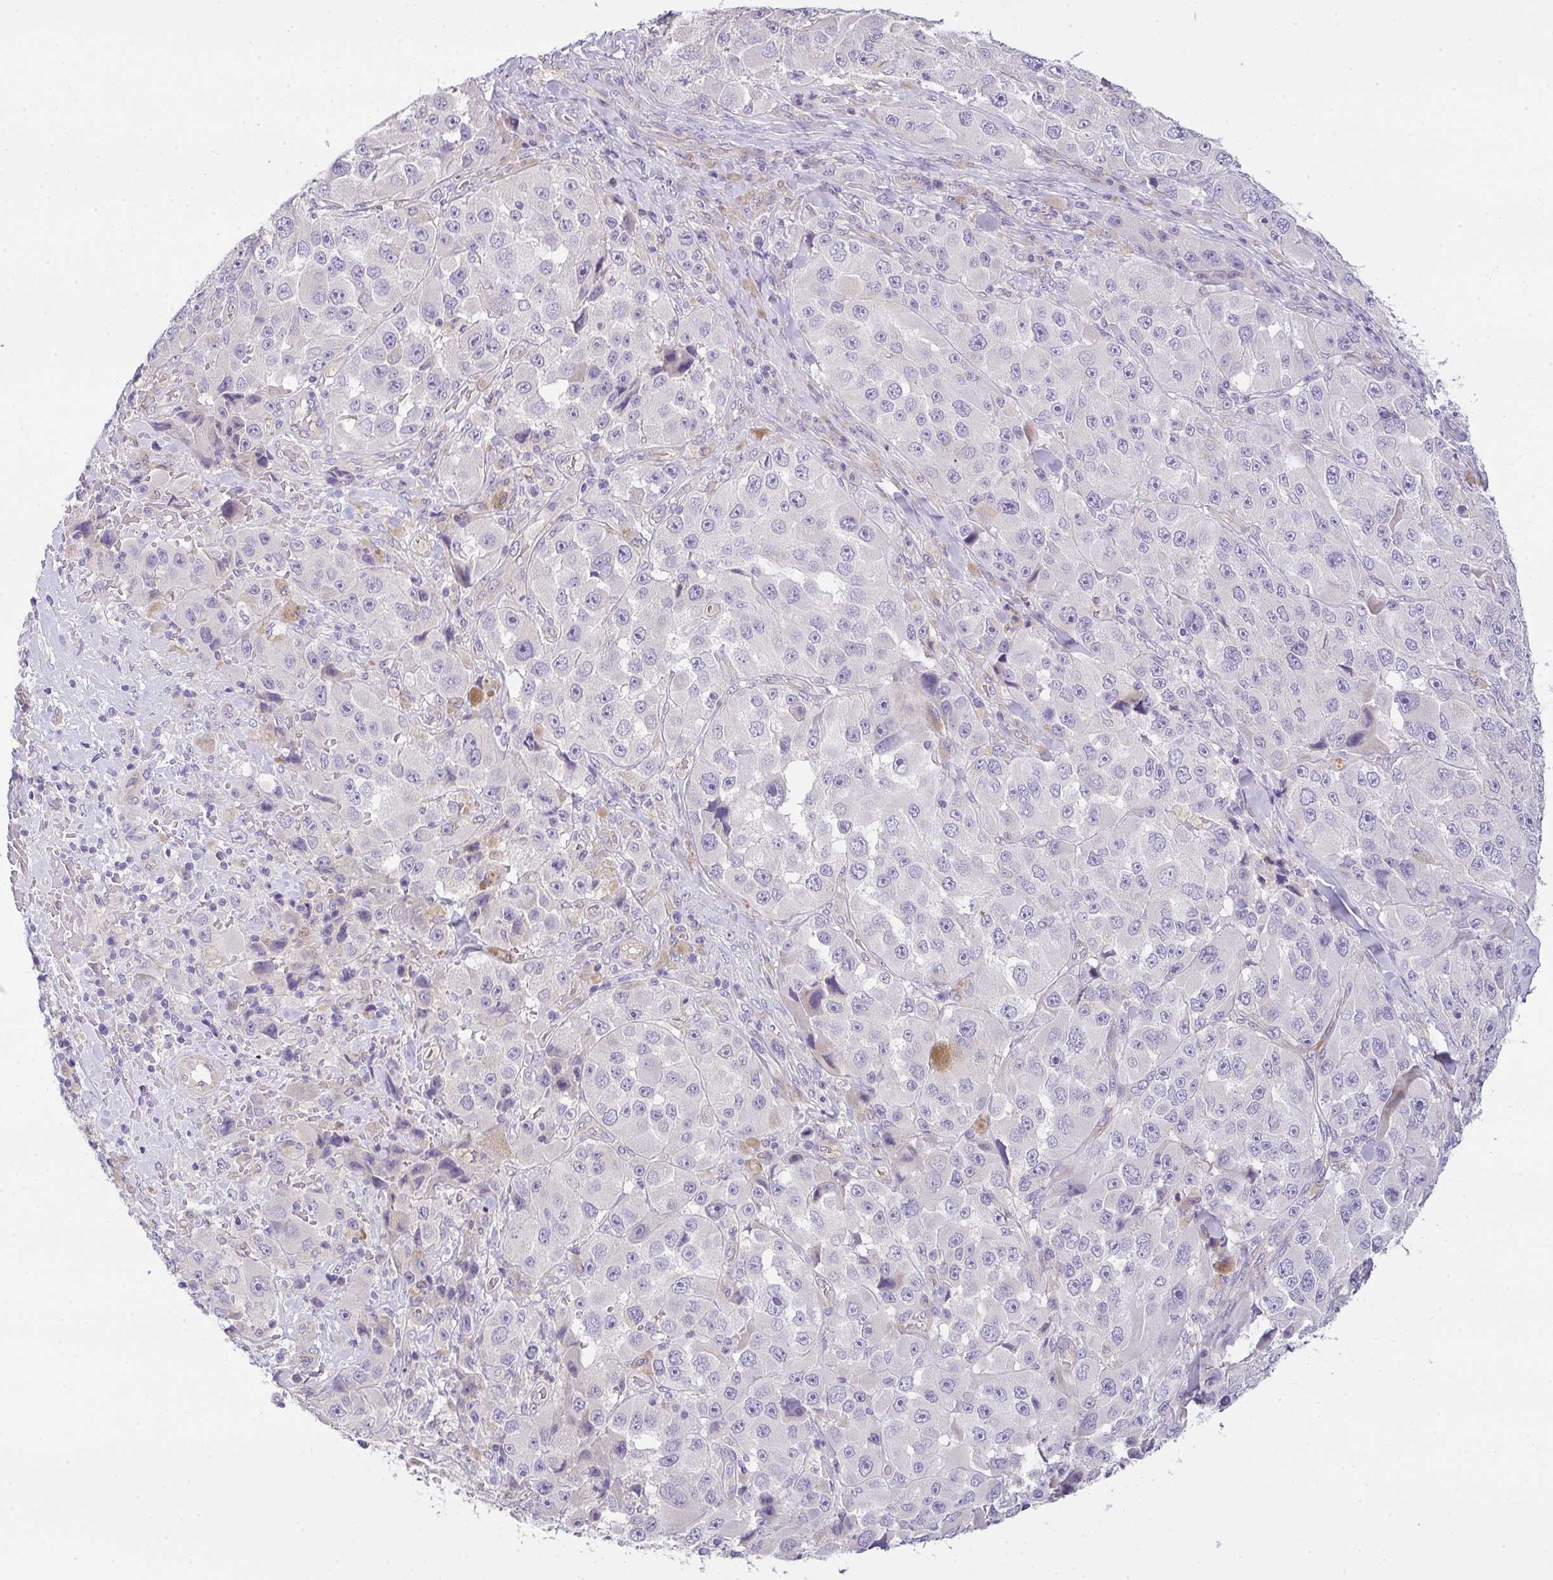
{"staining": {"intensity": "negative", "quantity": "none", "location": "none"}, "tissue": "melanoma", "cell_type": "Tumor cells", "image_type": "cancer", "snomed": [{"axis": "morphology", "description": "Malignant melanoma, Metastatic site"}, {"axis": "topography", "description": "Lymph node"}], "caption": "The image shows no staining of tumor cells in melanoma.", "gene": "FILIP1", "patient": {"sex": "male", "age": 62}}